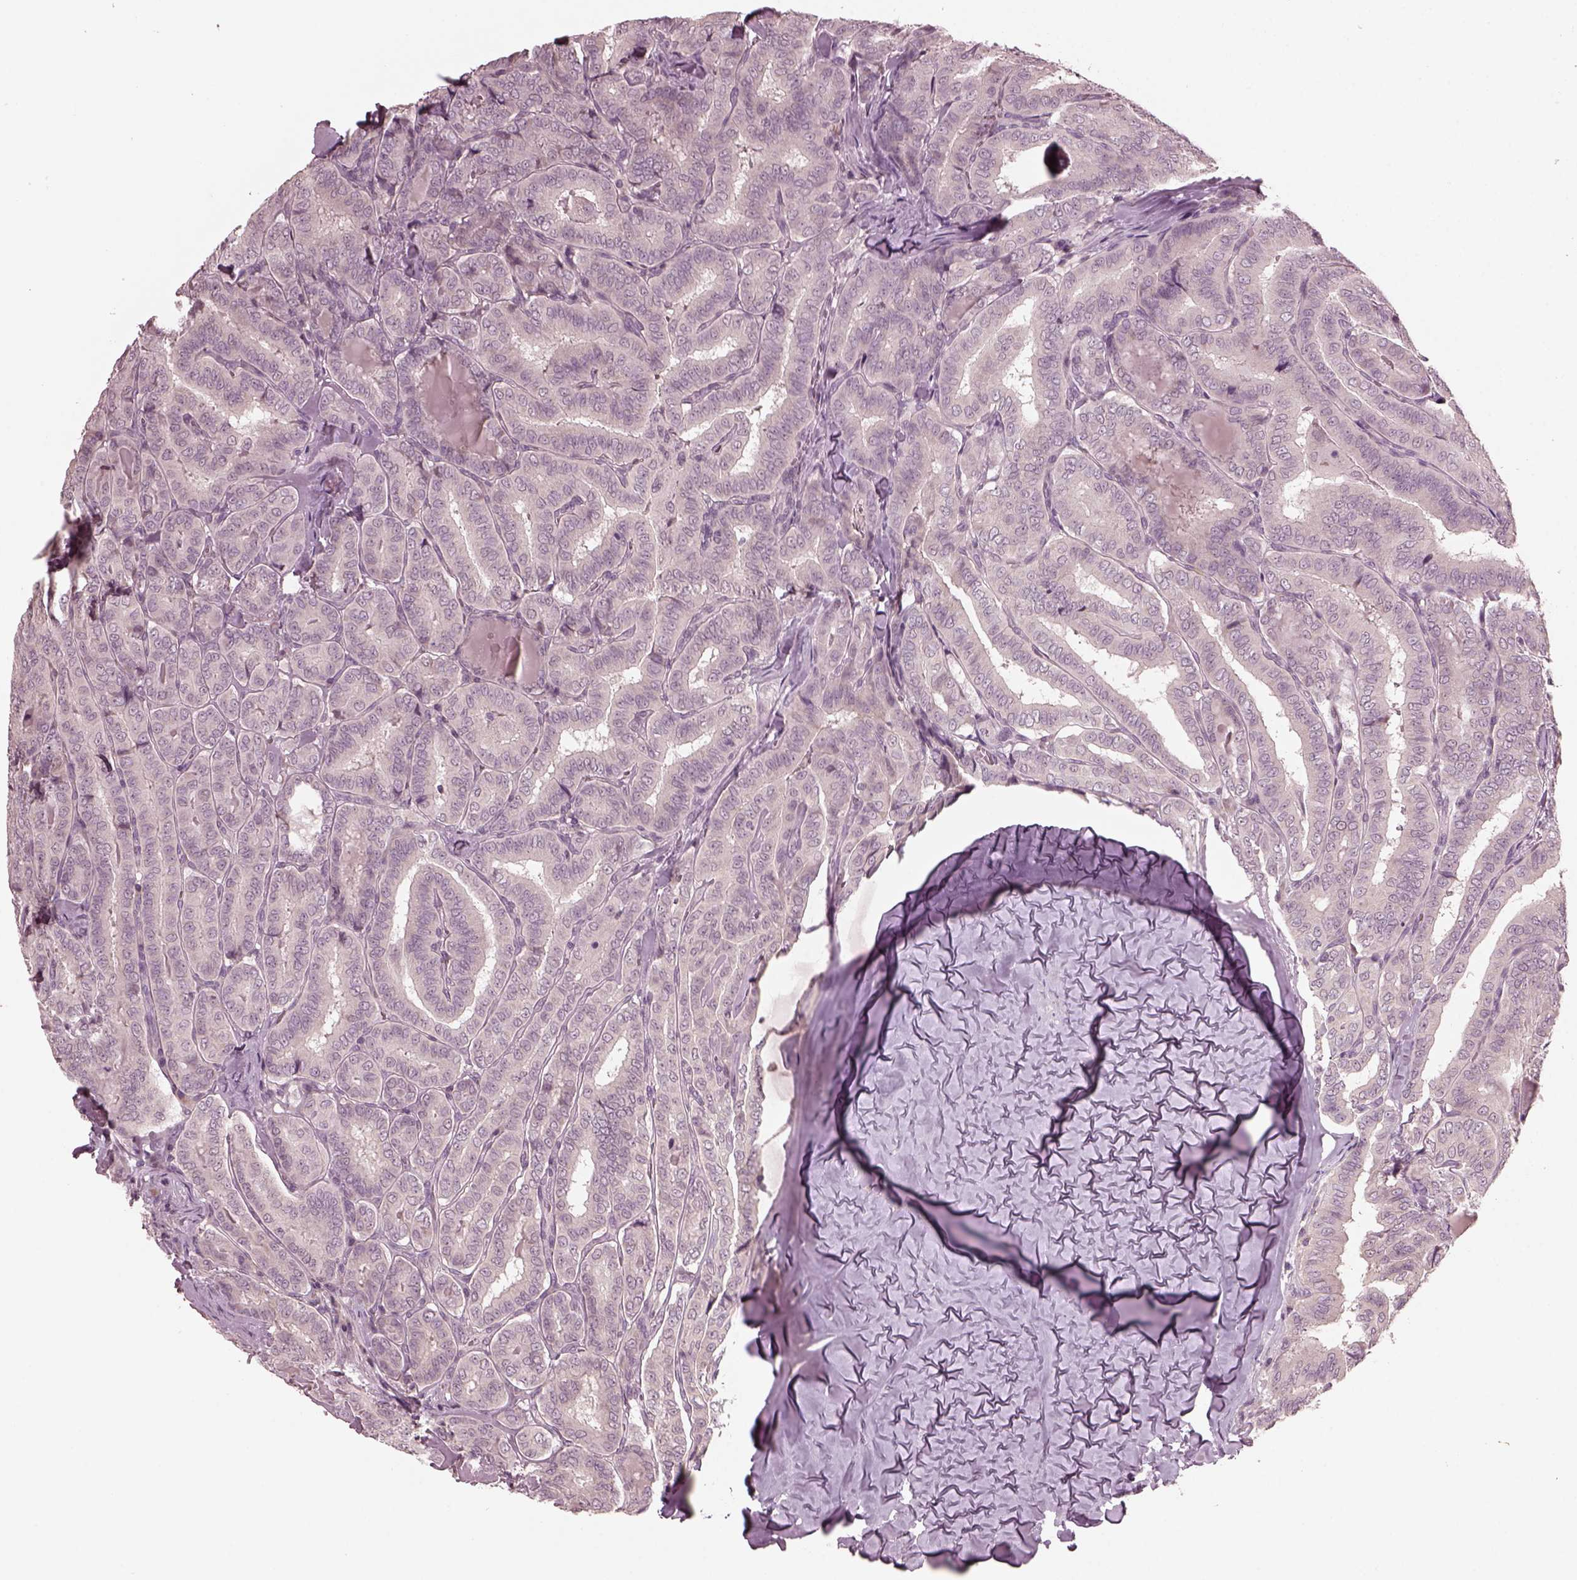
{"staining": {"intensity": "negative", "quantity": "none", "location": "none"}, "tissue": "thyroid cancer", "cell_type": "Tumor cells", "image_type": "cancer", "snomed": [{"axis": "morphology", "description": "Papillary adenocarcinoma, NOS"}, {"axis": "morphology", "description": "Papillary adenoma metastatic"}, {"axis": "topography", "description": "Thyroid gland"}], "caption": "IHC of thyroid cancer (papillary adenoma metastatic) exhibits no expression in tumor cells. (Stains: DAB (3,3'-diaminobenzidine) IHC with hematoxylin counter stain, Microscopy: brightfield microscopy at high magnification).", "gene": "RGS7", "patient": {"sex": "female", "age": 50}}